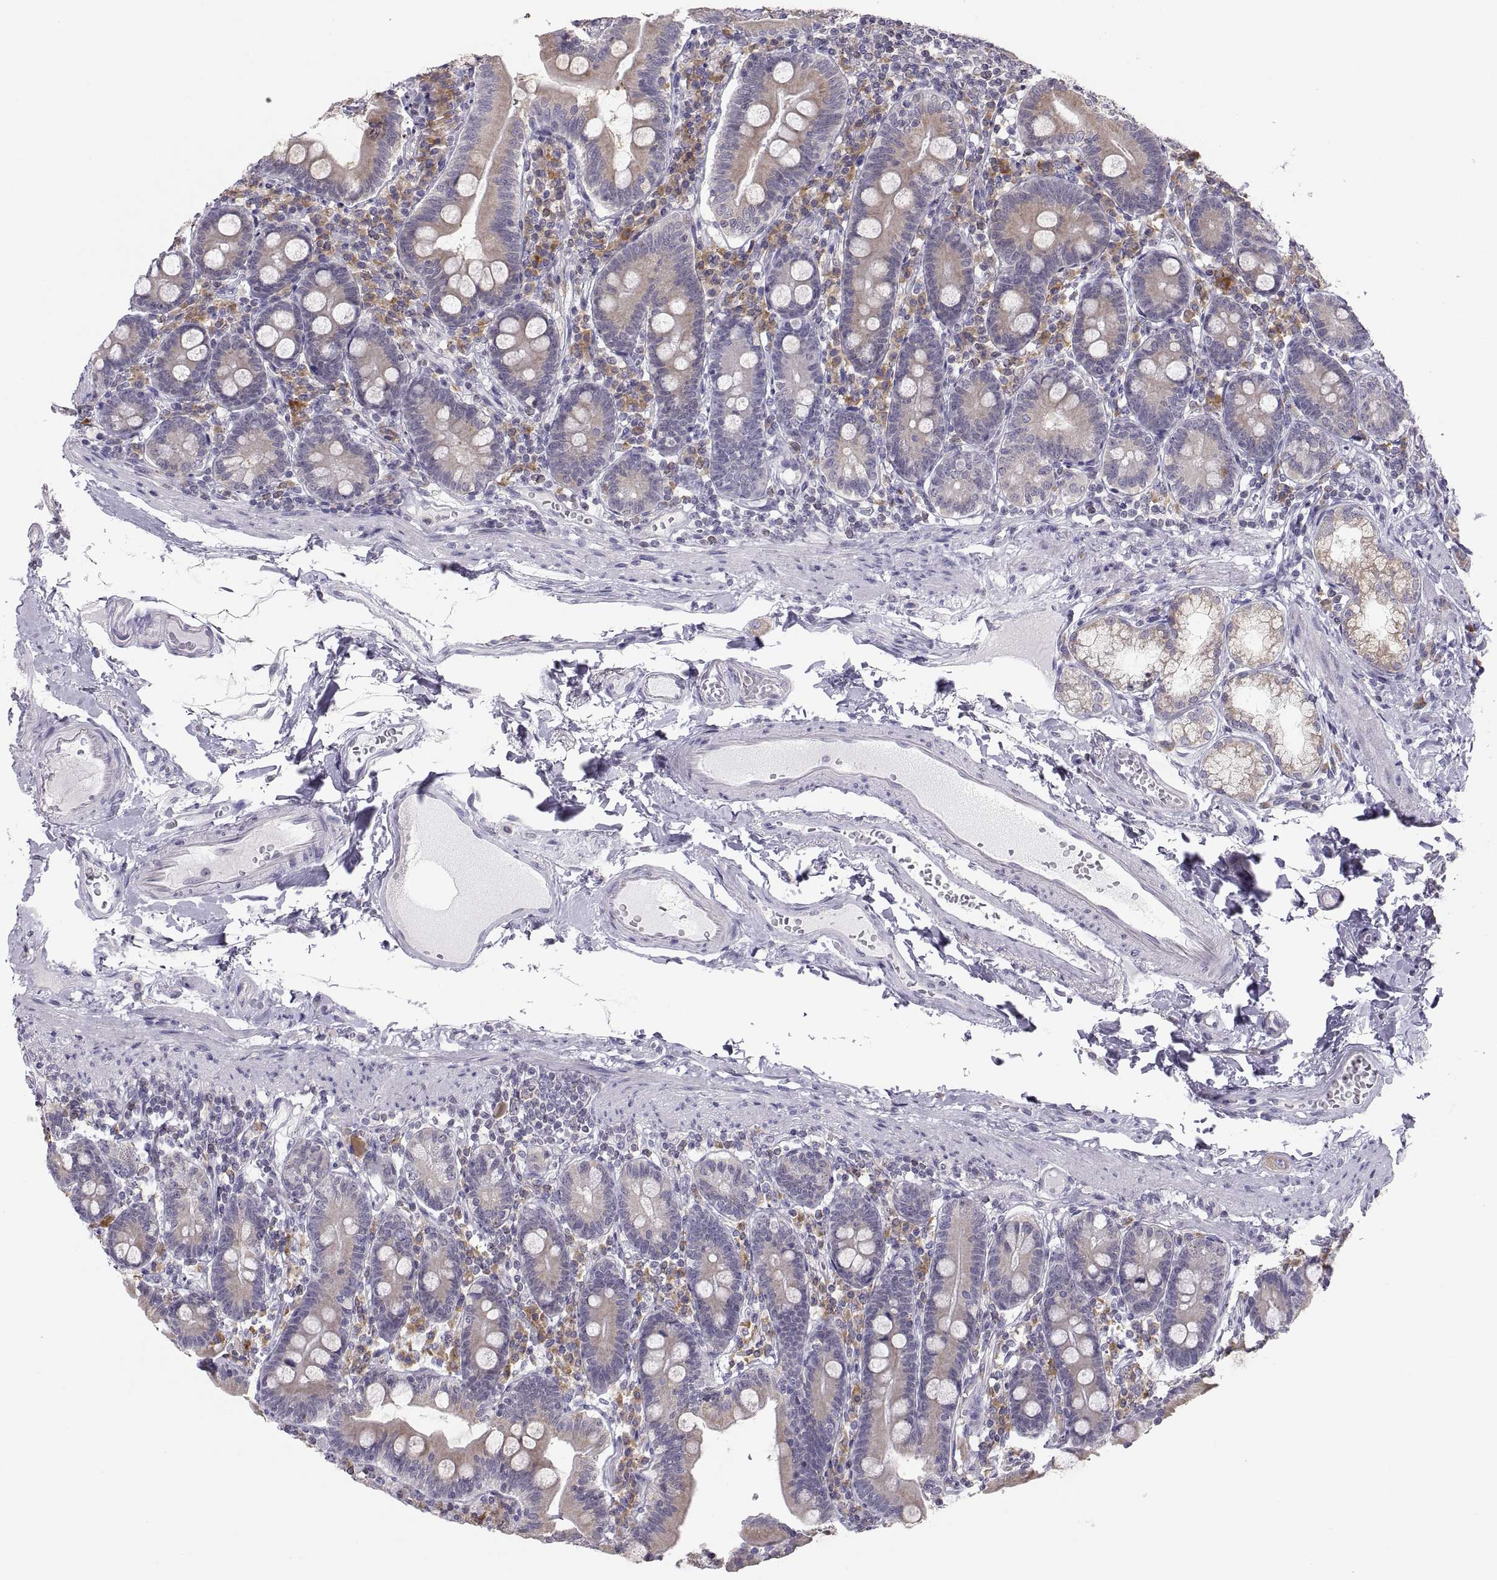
{"staining": {"intensity": "weak", "quantity": "25%-75%", "location": "cytoplasmic/membranous"}, "tissue": "duodenum", "cell_type": "Glandular cells", "image_type": "normal", "snomed": [{"axis": "morphology", "description": "Normal tissue, NOS"}, {"axis": "topography", "description": "Duodenum"}], "caption": "Immunohistochemistry staining of benign duodenum, which displays low levels of weak cytoplasmic/membranous staining in about 25%-75% of glandular cells indicating weak cytoplasmic/membranous protein expression. The staining was performed using DAB (3,3'-diaminobenzidine) (brown) for protein detection and nuclei were counterstained in hematoxylin (blue).", "gene": "ERO1A", "patient": {"sex": "female", "age": 67}}